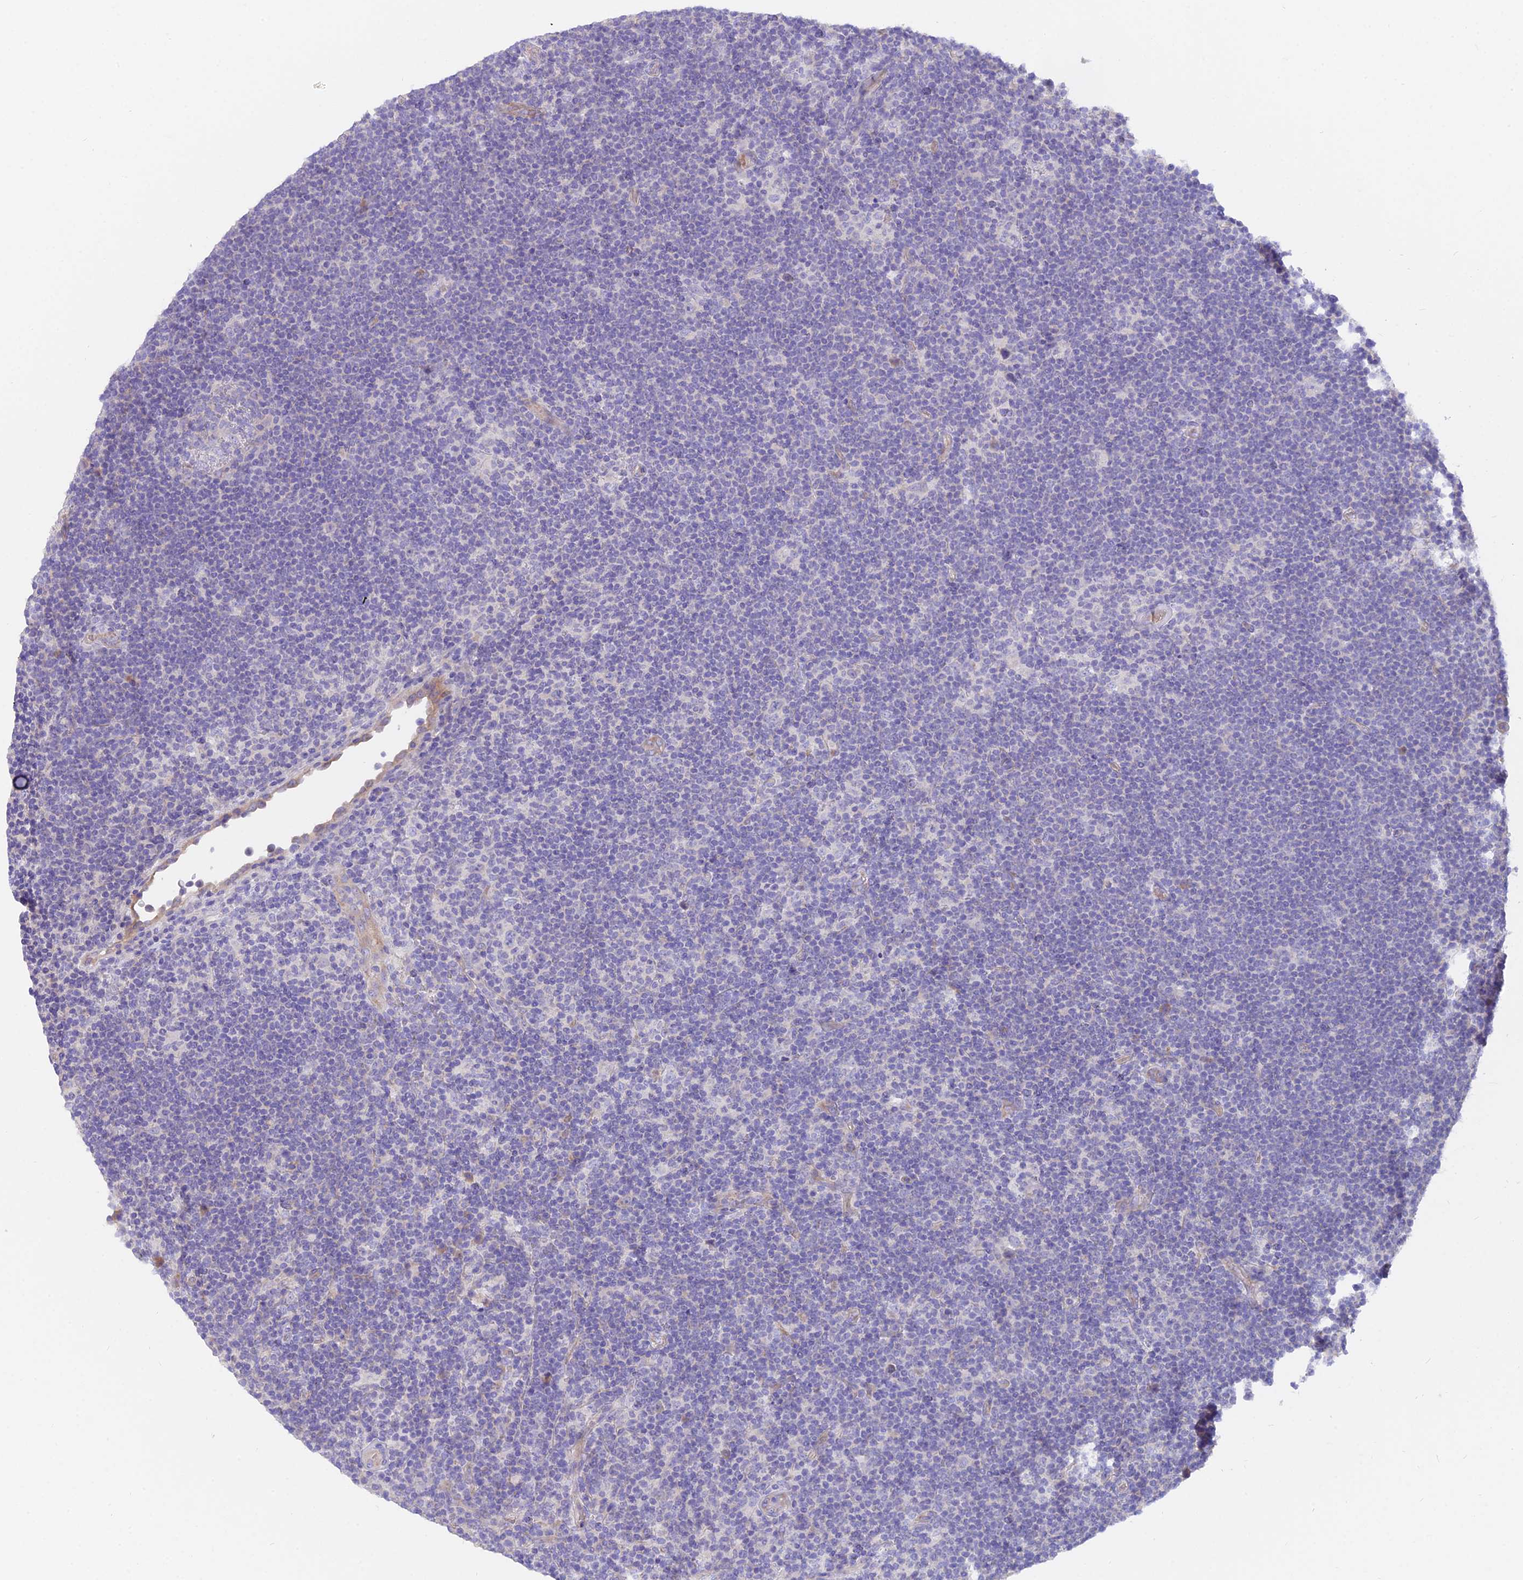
{"staining": {"intensity": "negative", "quantity": "none", "location": "none"}, "tissue": "lymphoma", "cell_type": "Tumor cells", "image_type": "cancer", "snomed": [{"axis": "morphology", "description": "Hodgkin's disease, NOS"}, {"axis": "topography", "description": "Lymph node"}], "caption": "The photomicrograph shows no significant staining in tumor cells of Hodgkin's disease.", "gene": "FAM168B", "patient": {"sex": "female", "age": 57}}